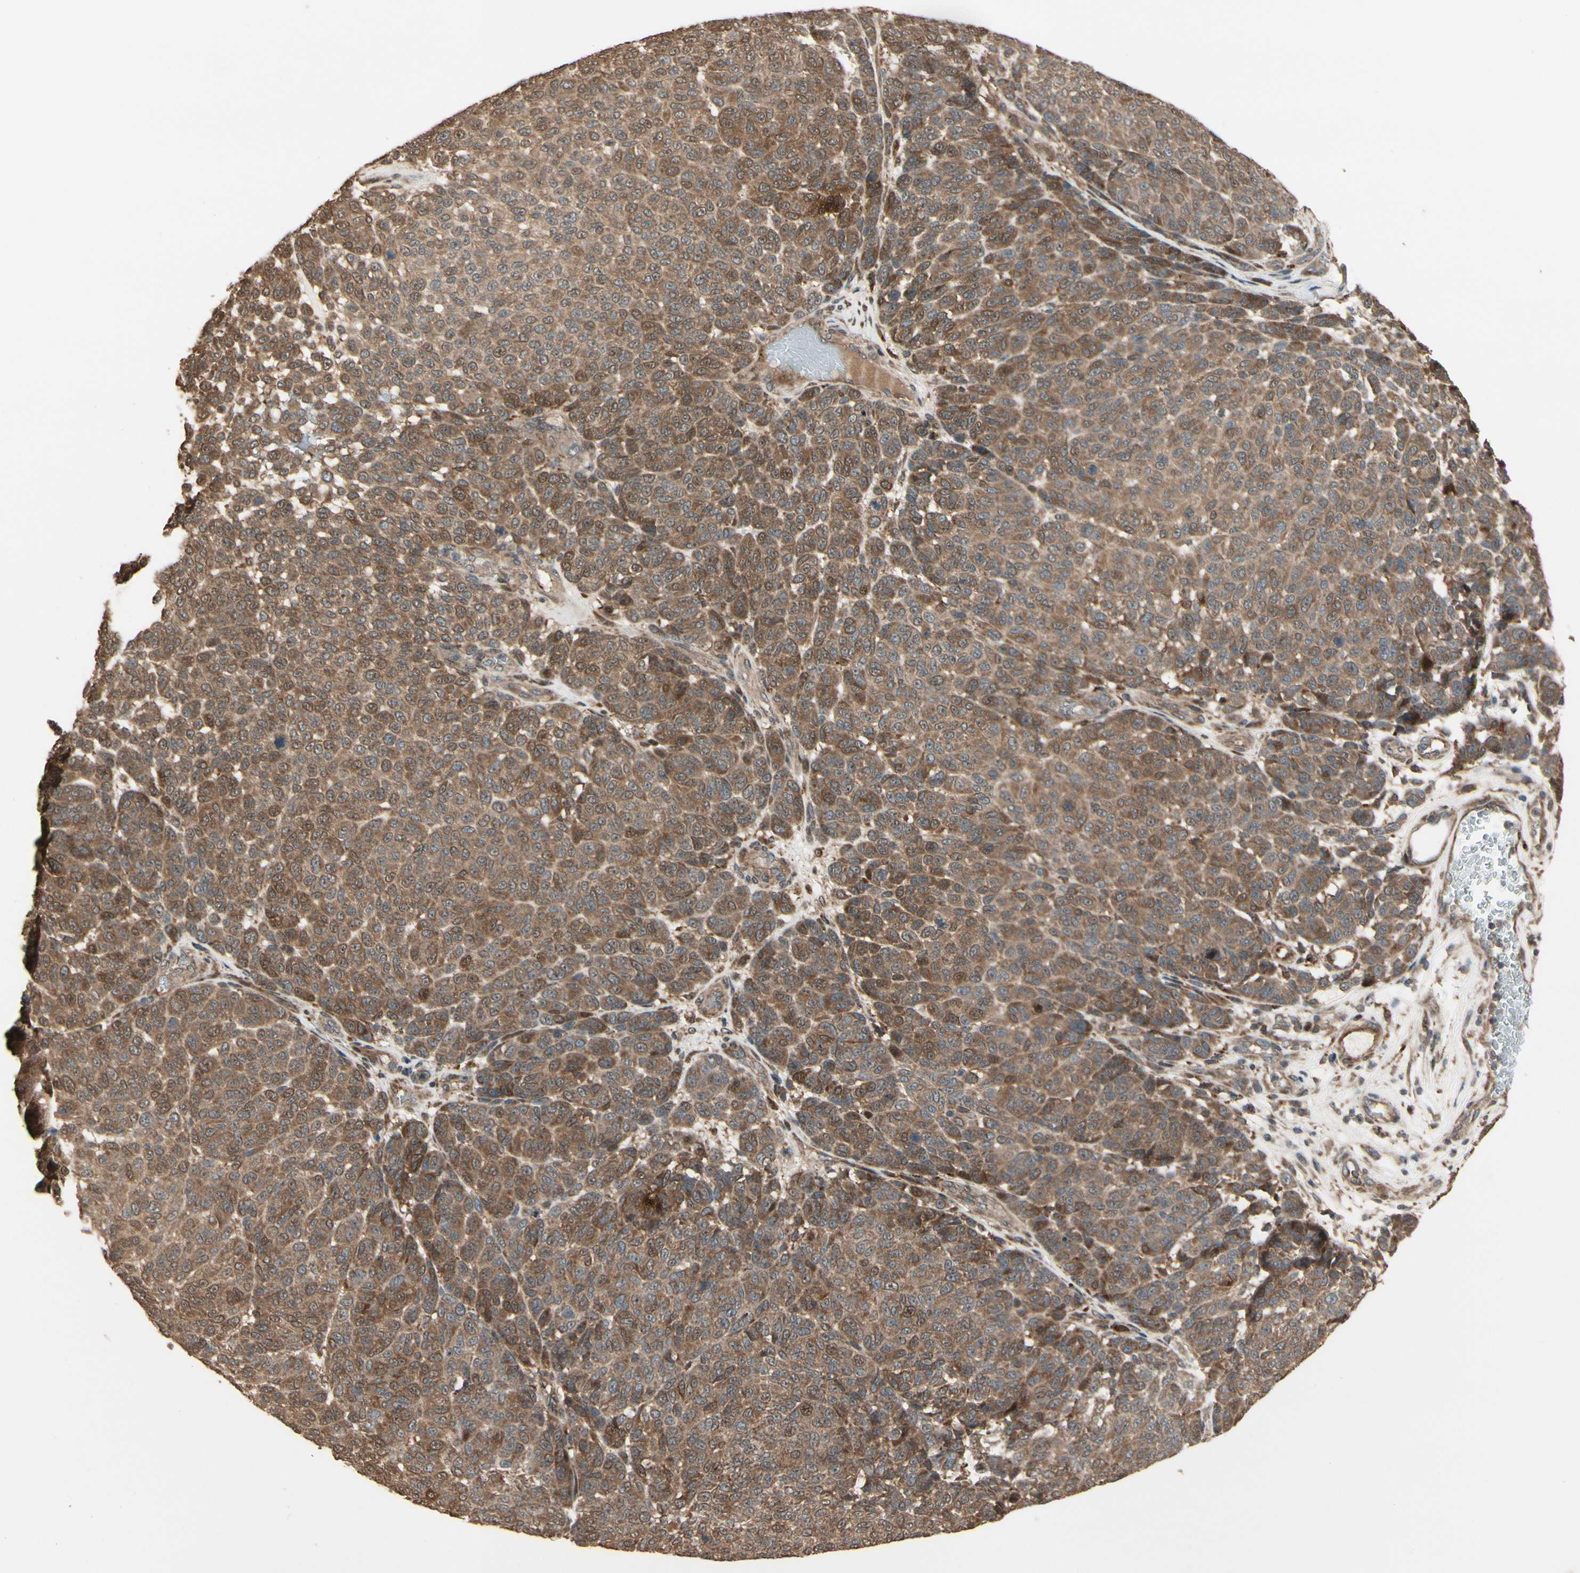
{"staining": {"intensity": "weak", "quantity": ">75%", "location": "cytoplasmic/membranous"}, "tissue": "melanoma", "cell_type": "Tumor cells", "image_type": "cancer", "snomed": [{"axis": "morphology", "description": "Malignant melanoma, NOS"}, {"axis": "topography", "description": "Skin"}], "caption": "Immunohistochemistry of human malignant melanoma exhibits low levels of weak cytoplasmic/membranous staining in approximately >75% of tumor cells. Nuclei are stained in blue.", "gene": "CSF1R", "patient": {"sex": "male", "age": 59}}